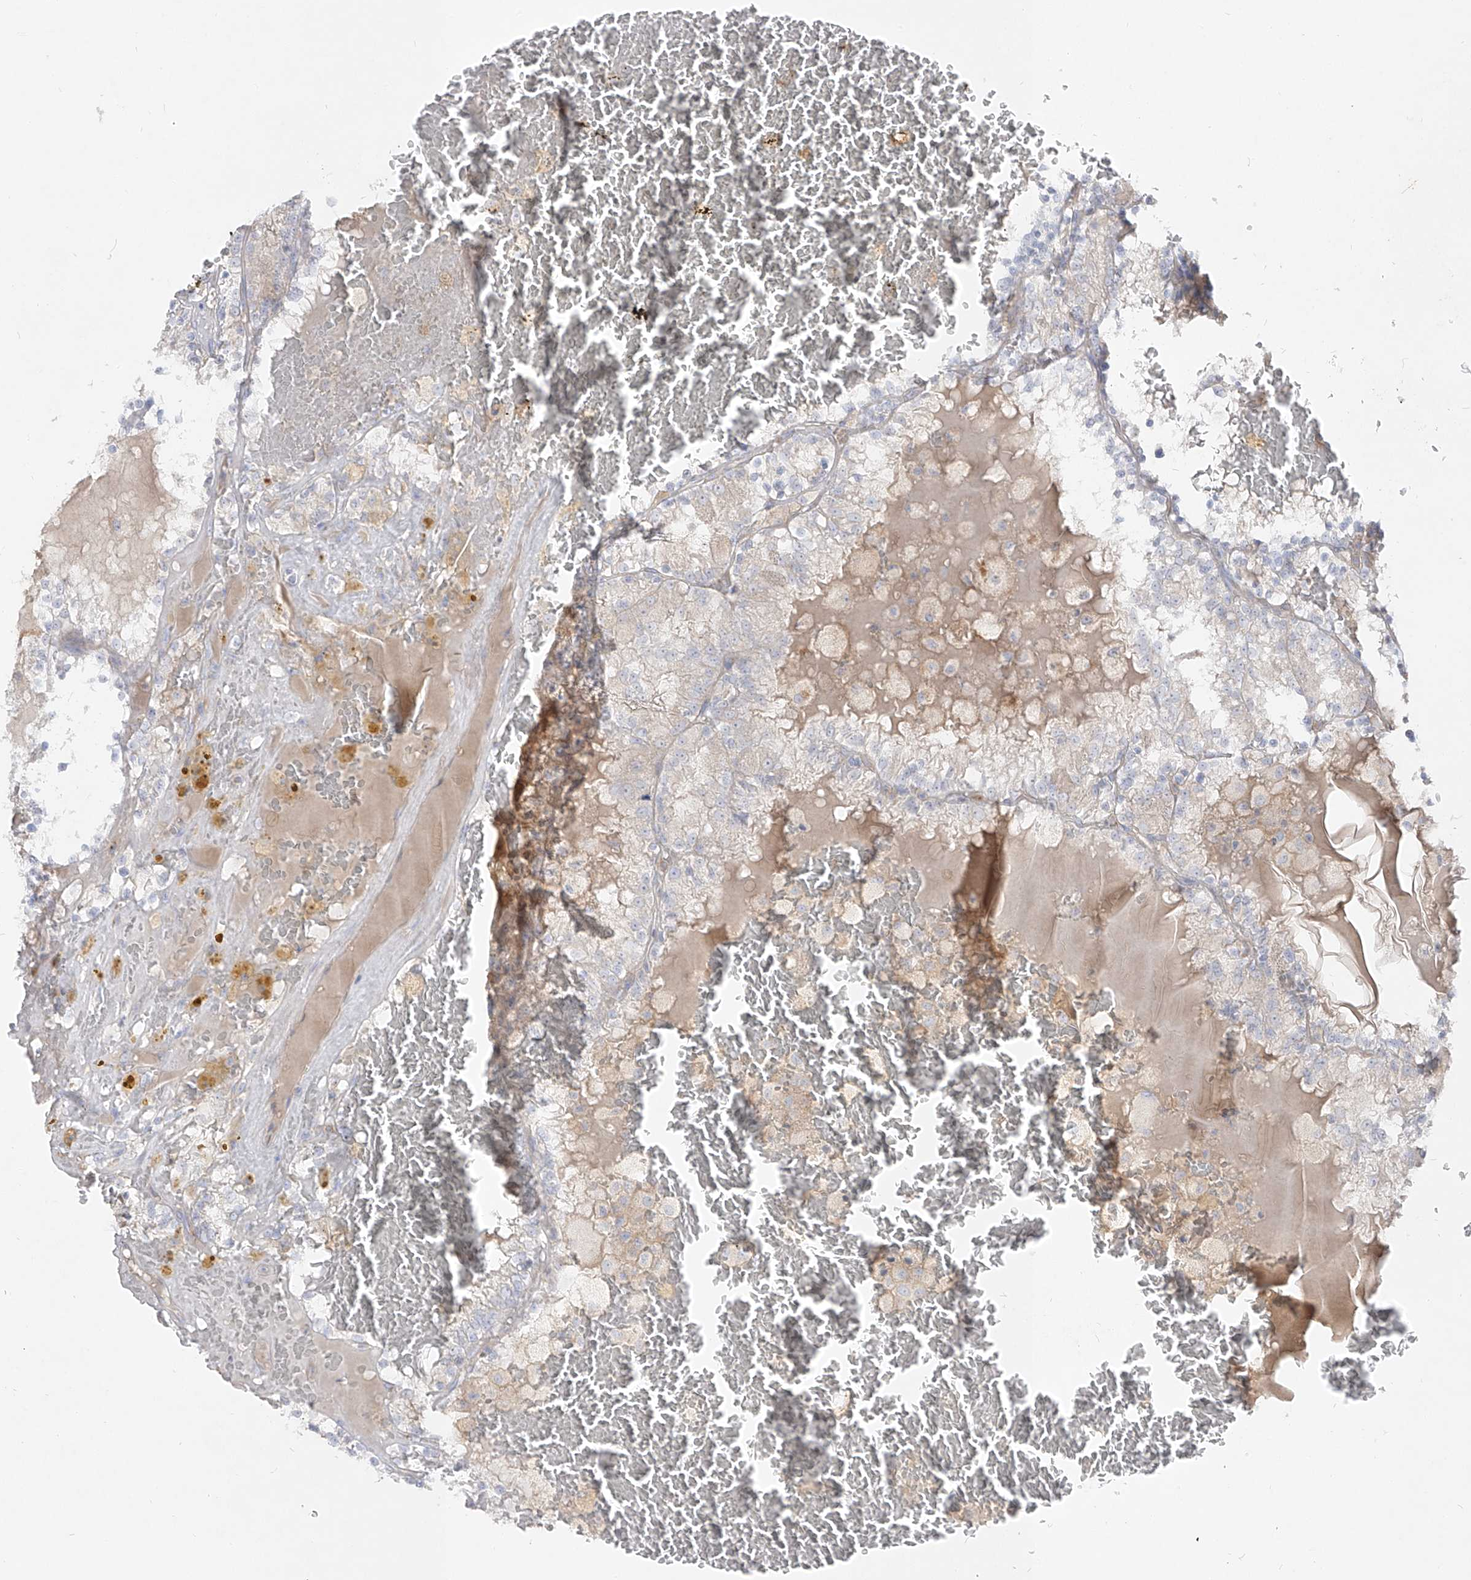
{"staining": {"intensity": "negative", "quantity": "none", "location": "none"}, "tissue": "renal cancer", "cell_type": "Tumor cells", "image_type": "cancer", "snomed": [{"axis": "morphology", "description": "Adenocarcinoma, NOS"}, {"axis": "topography", "description": "Kidney"}], "caption": "Tumor cells are negative for brown protein staining in renal cancer (adenocarcinoma).", "gene": "RBFOX3", "patient": {"sex": "female", "age": 56}}